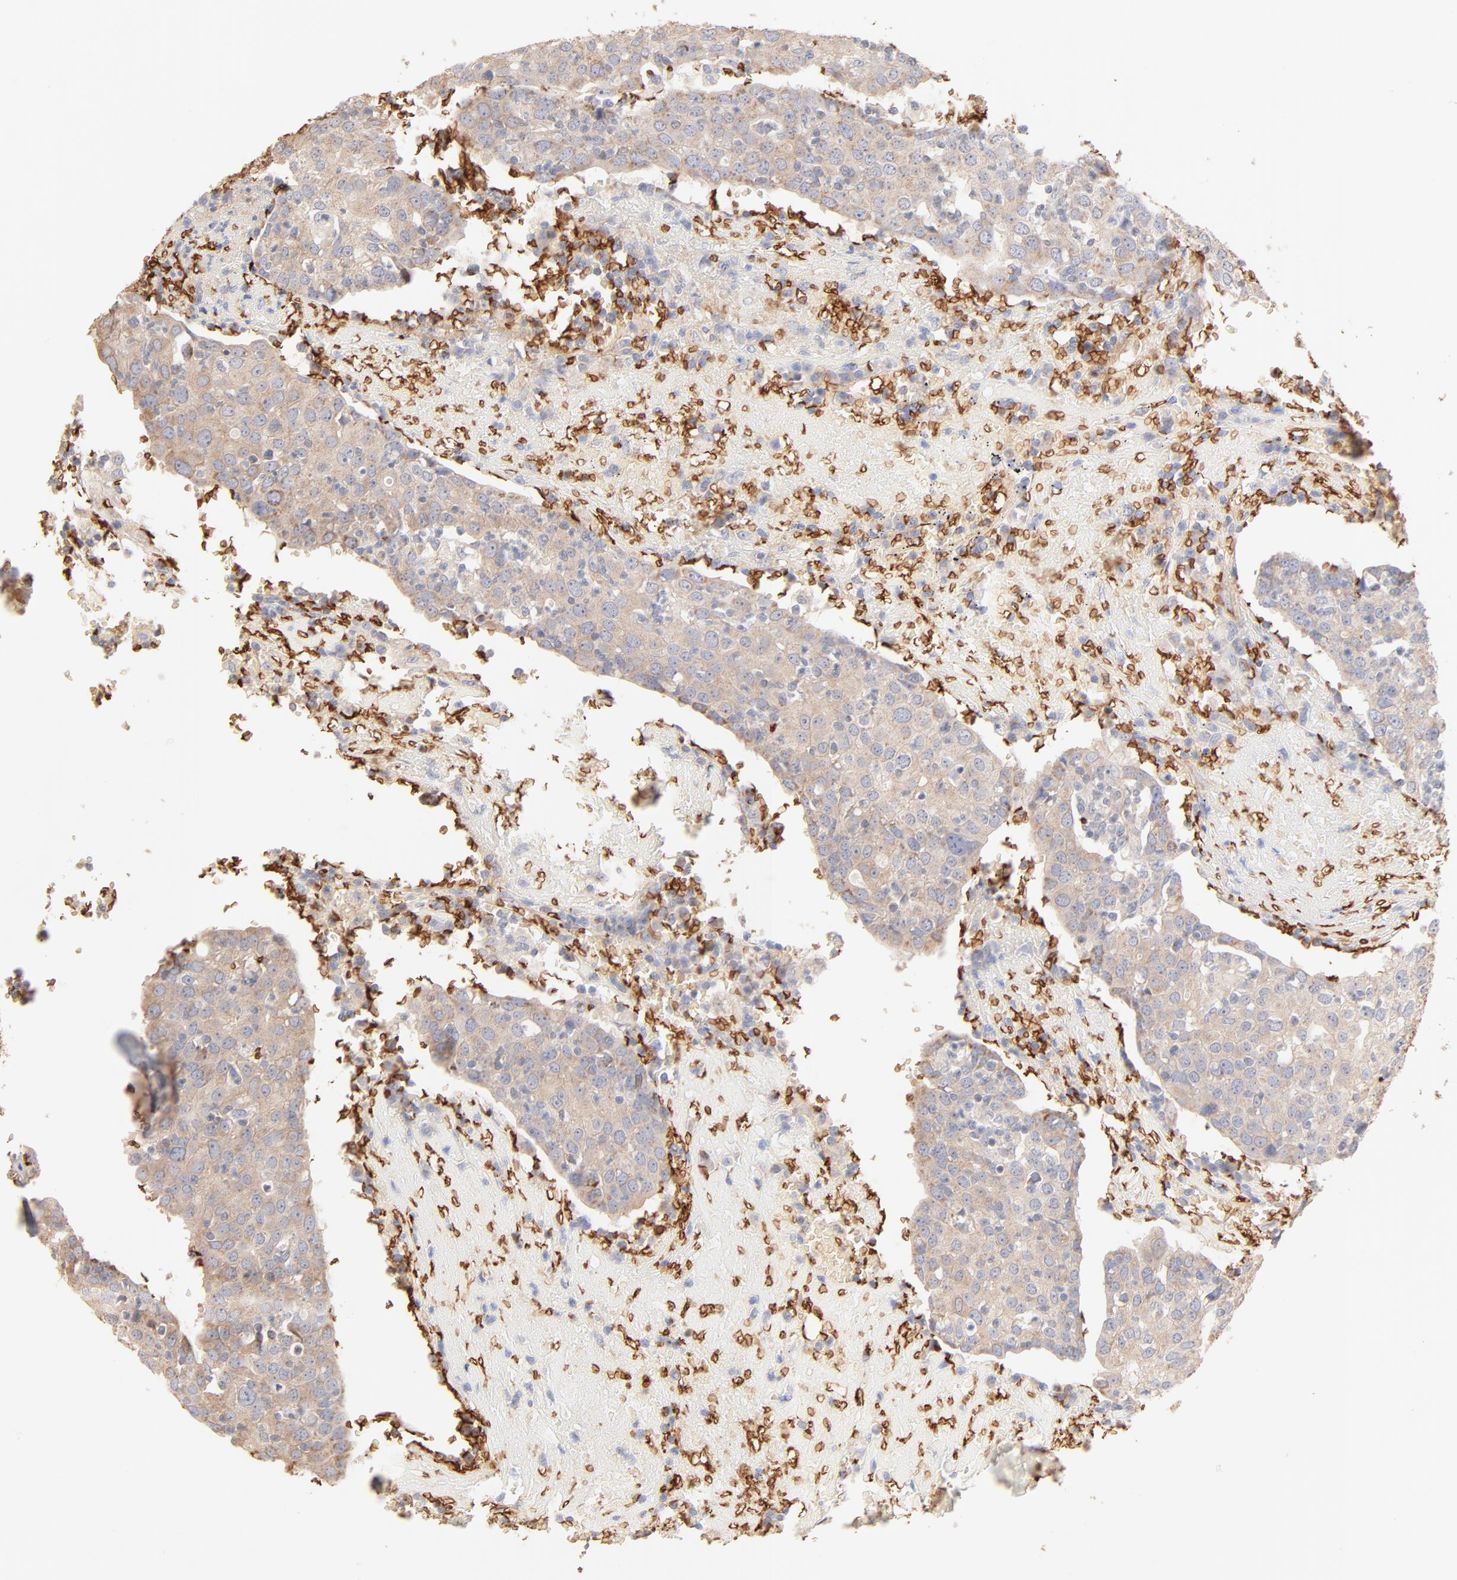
{"staining": {"intensity": "weak", "quantity": ">75%", "location": "cytoplasmic/membranous"}, "tissue": "head and neck cancer", "cell_type": "Tumor cells", "image_type": "cancer", "snomed": [{"axis": "morphology", "description": "Adenocarcinoma, NOS"}, {"axis": "topography", "description": "Salivary gland"}, {"axis": "topography", "description": "Head-Neck"}], "caption": "High-magnification brightfield microscopy of head and neck cancer (adenocarcinoma) stained with DAB (3,3'-diaminobenzidine) (brown) and counterstained with hematoxylin (blue). tumor cells exhibit weak cytoplasmic/membranous staining is appreciated in approximately>75% of cells.", "gene": "SPTB", "patient": {"sex": "female", "age": 65}}